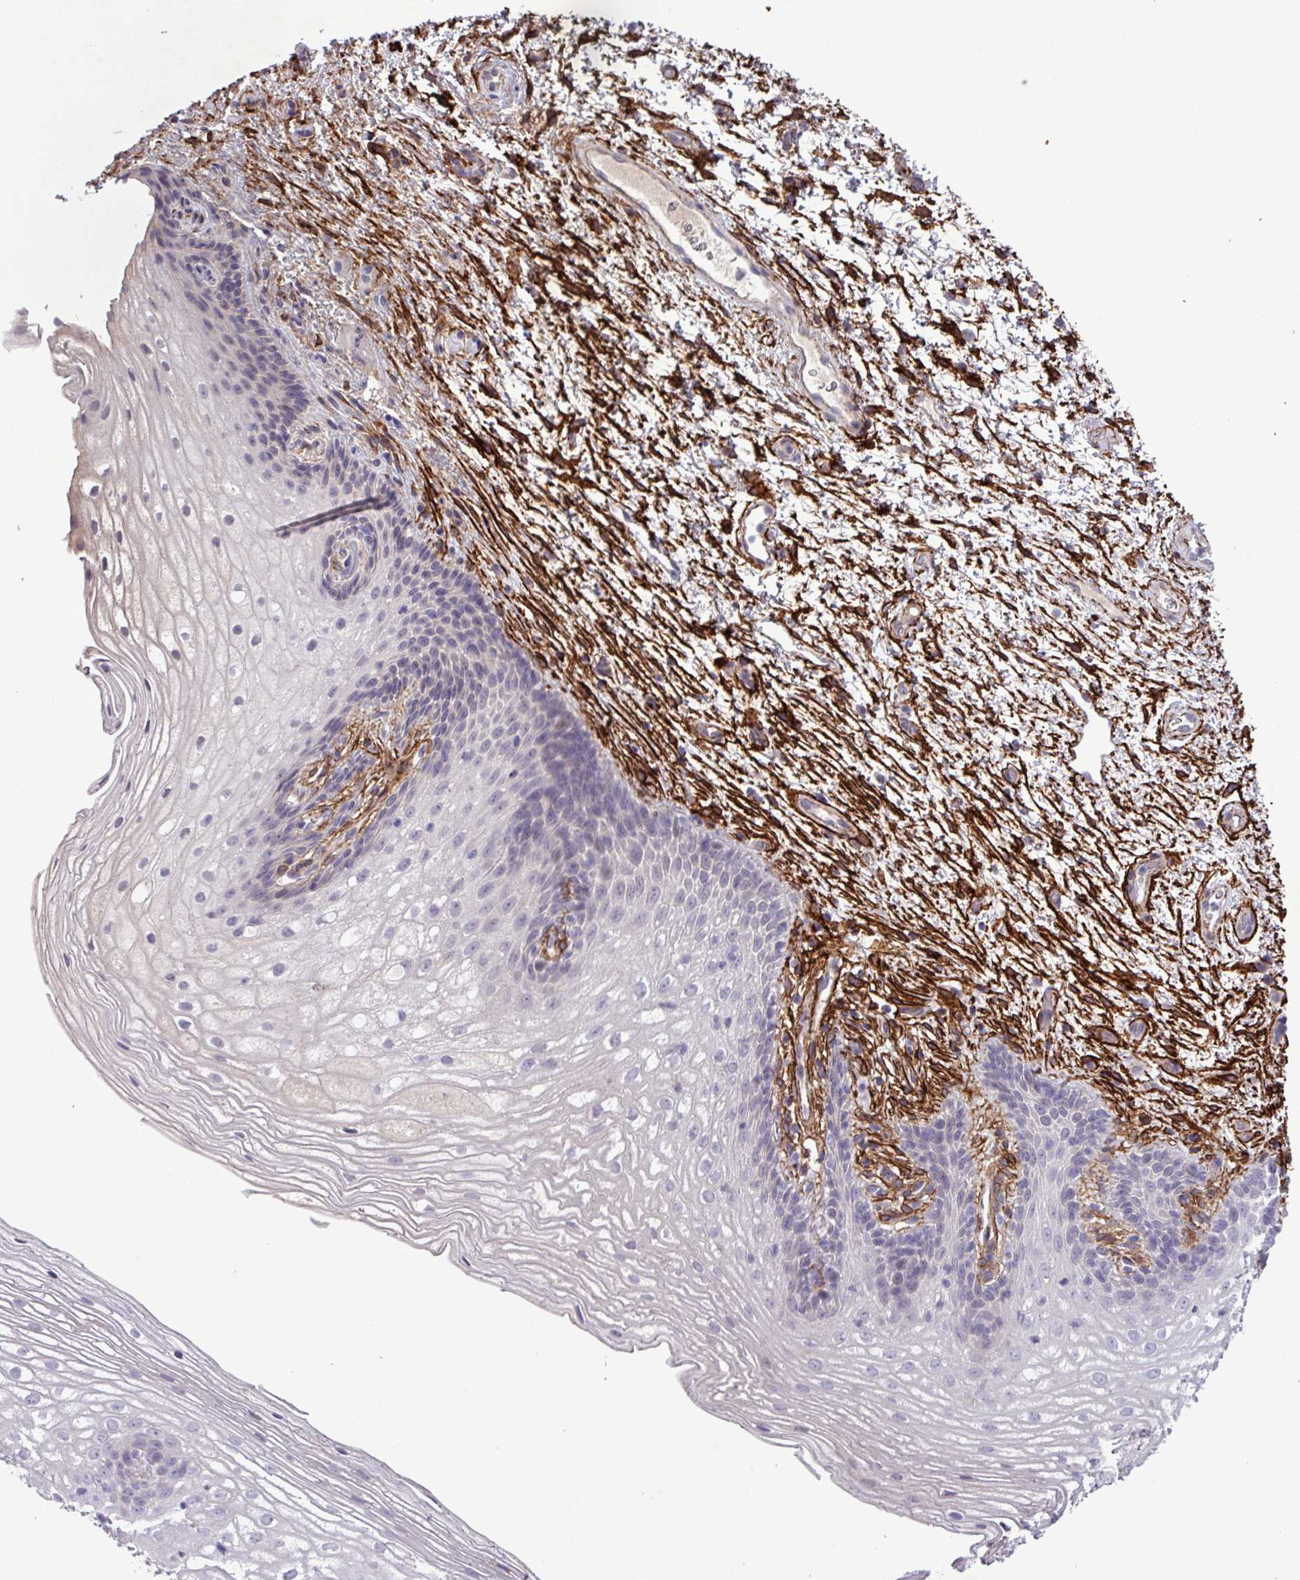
{"staining": {"intensity": "negative", "quantity": "none", "location": "none"}, "tissue": "vagina", "cell_type": "Squamous epithelial cells", "image_type": "normal", "snomed": [{"axis": "morphology", "description": "Normal tissue, NOS"}, {"axis": "topography", "description": "Vagina"}], "caption": "The image shows no significant positivity in squamous epithelial cells of vagina. (Immunohistochemistry, brightfield microscopy, high magnification).", "gene": "CD248", "patient": {"sex": "female", "age": 47}}